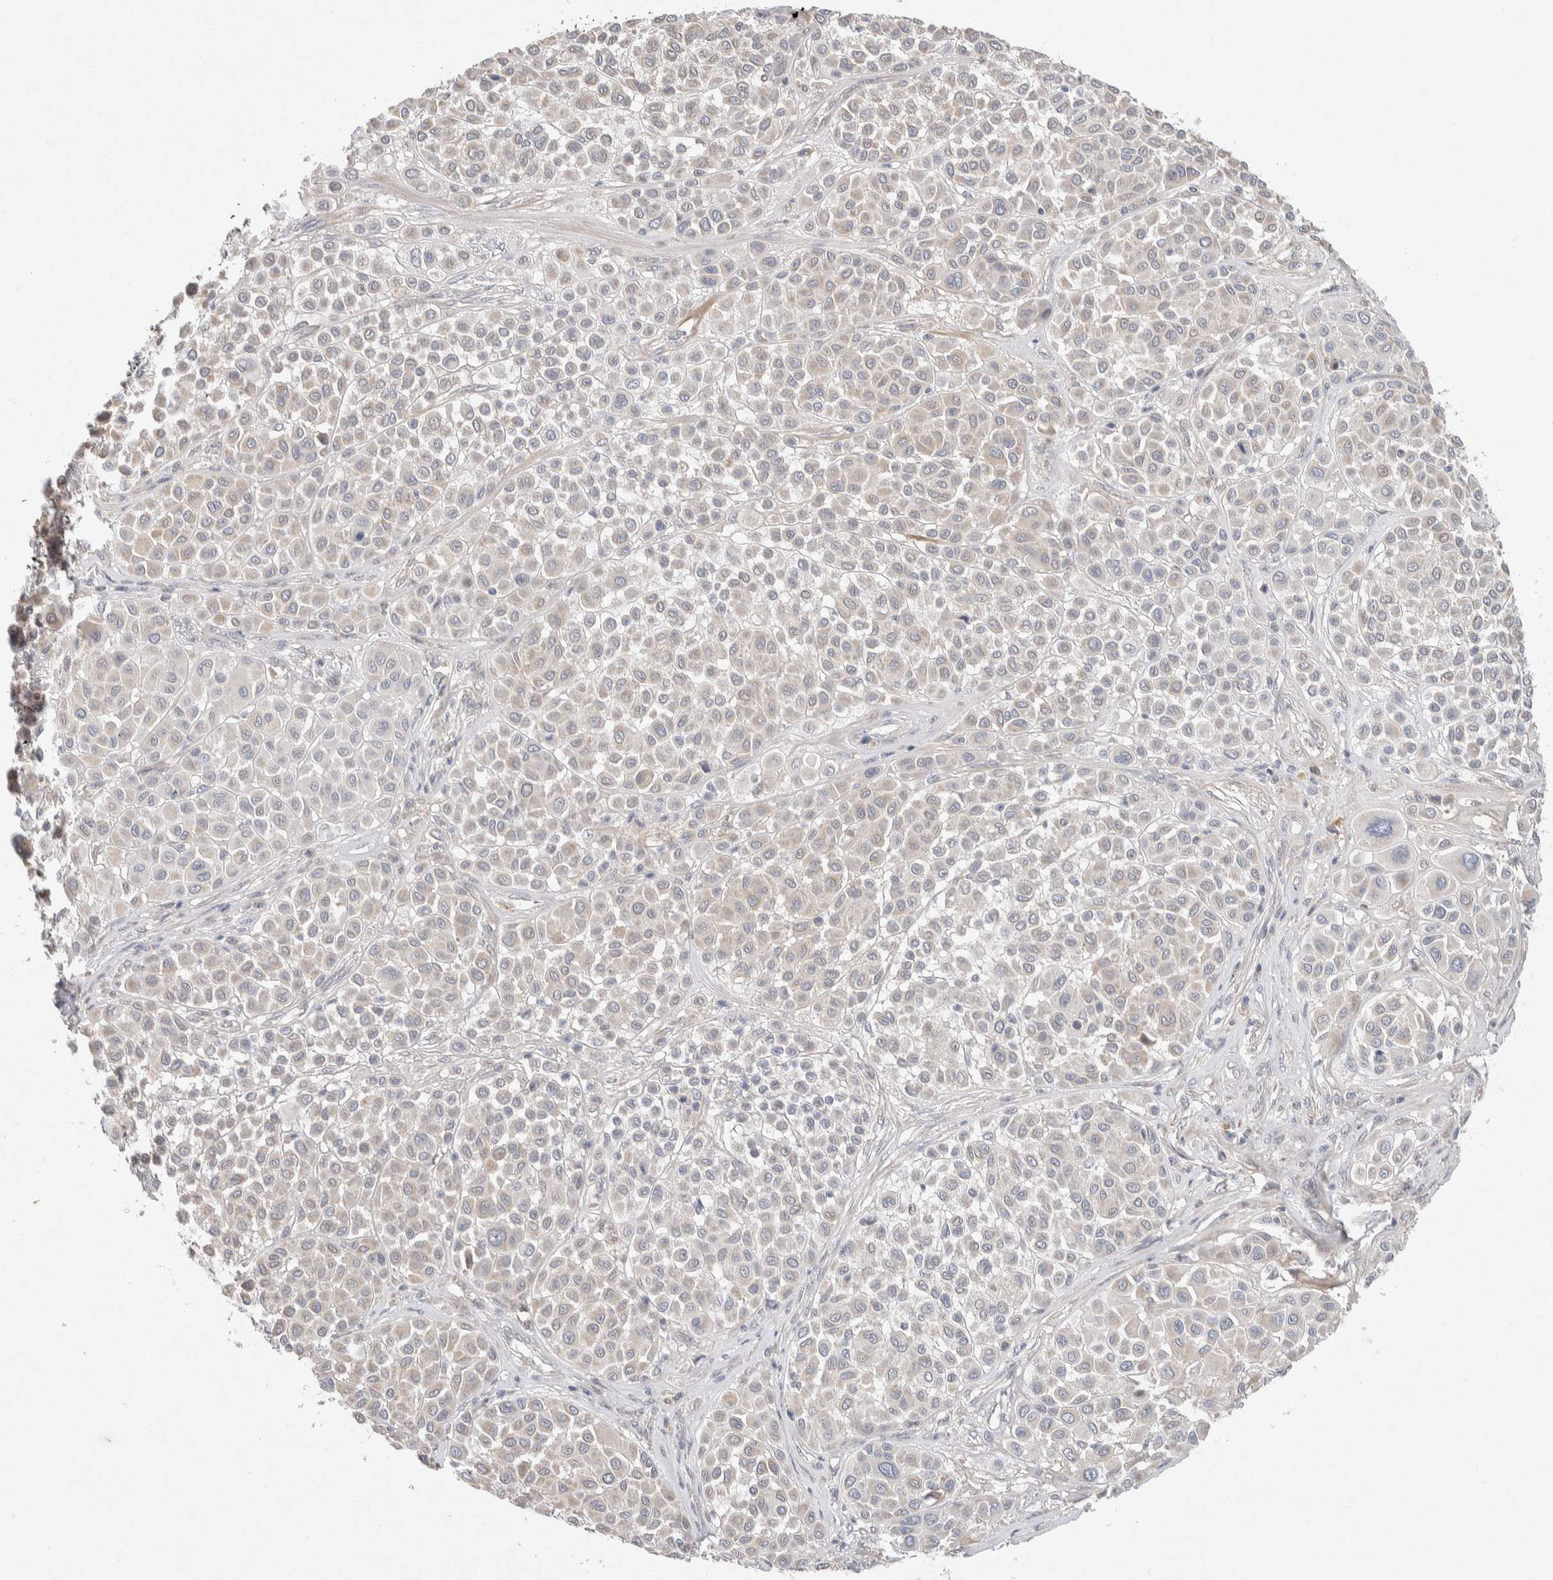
{"staining": {"intensity": "negative", "quantity": "none", "location": "none"}, "tissue": "melanoma", "cell_type": "Tumor cells", "image_type": "cancer", "snomed": [{"axis": "morphology", "description": "Malignant melanoma, Metastatic site"}, {"axis": "topography", "description": "Soft tissue"}], "caption": "Micrograph shows no protein positivity in tumor cells of malignant melanoma (metastatic site) tissue. (DAB immunohistochemistry visualized using brightfield microscopy, high magnification).", "gene": "CMTM4", "patient": {"sex": "male", "age": 41}}